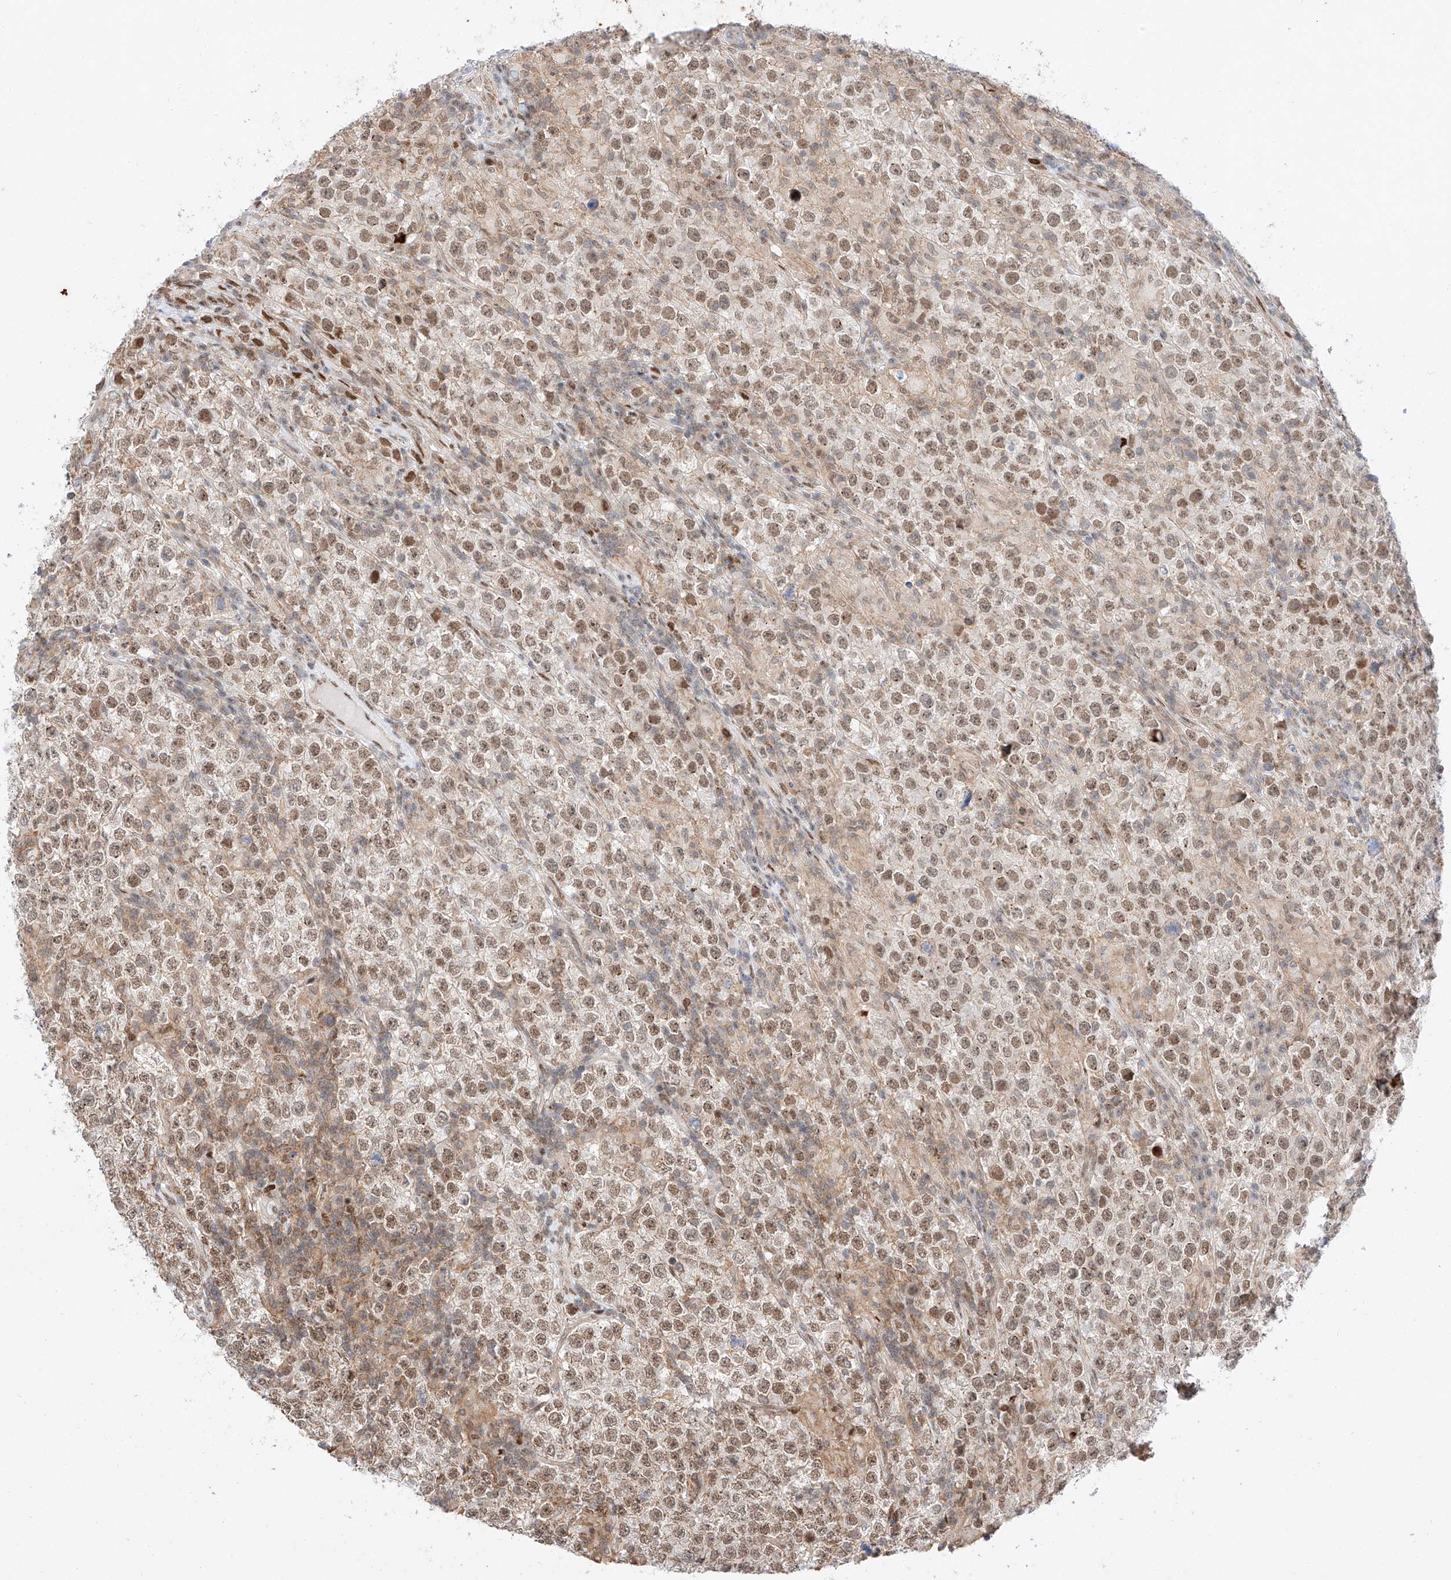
{"staining": {"intensity": "moderate", "quantity": ">75%", "location": "nuclear"}, "tissue": "testis cancer", "cell_type": "Tumor cells", "image_type": "cancer", "snomed": [{"axis": "morphology", "description": "Normal tissue, NOS"}, {"axis": "morphology", "description": "Urothelial carcinoma, High grade"}, {"axis": "morphology", "description": "Seminoma, NOS"}, {"axis": "morphology", "description": "Carcinoma, Embryonal, NOS"}, {"axis": "topography", "description": "Urinary bladder"}, {"axis": "topography", "description": "Testis"}], "caption": "Human seminoma (testis) stained with a protein marker reveals moderate staining in tumor cells.", "gene": "HDAC9", "patient": {"sex": "male", "age": 41}}